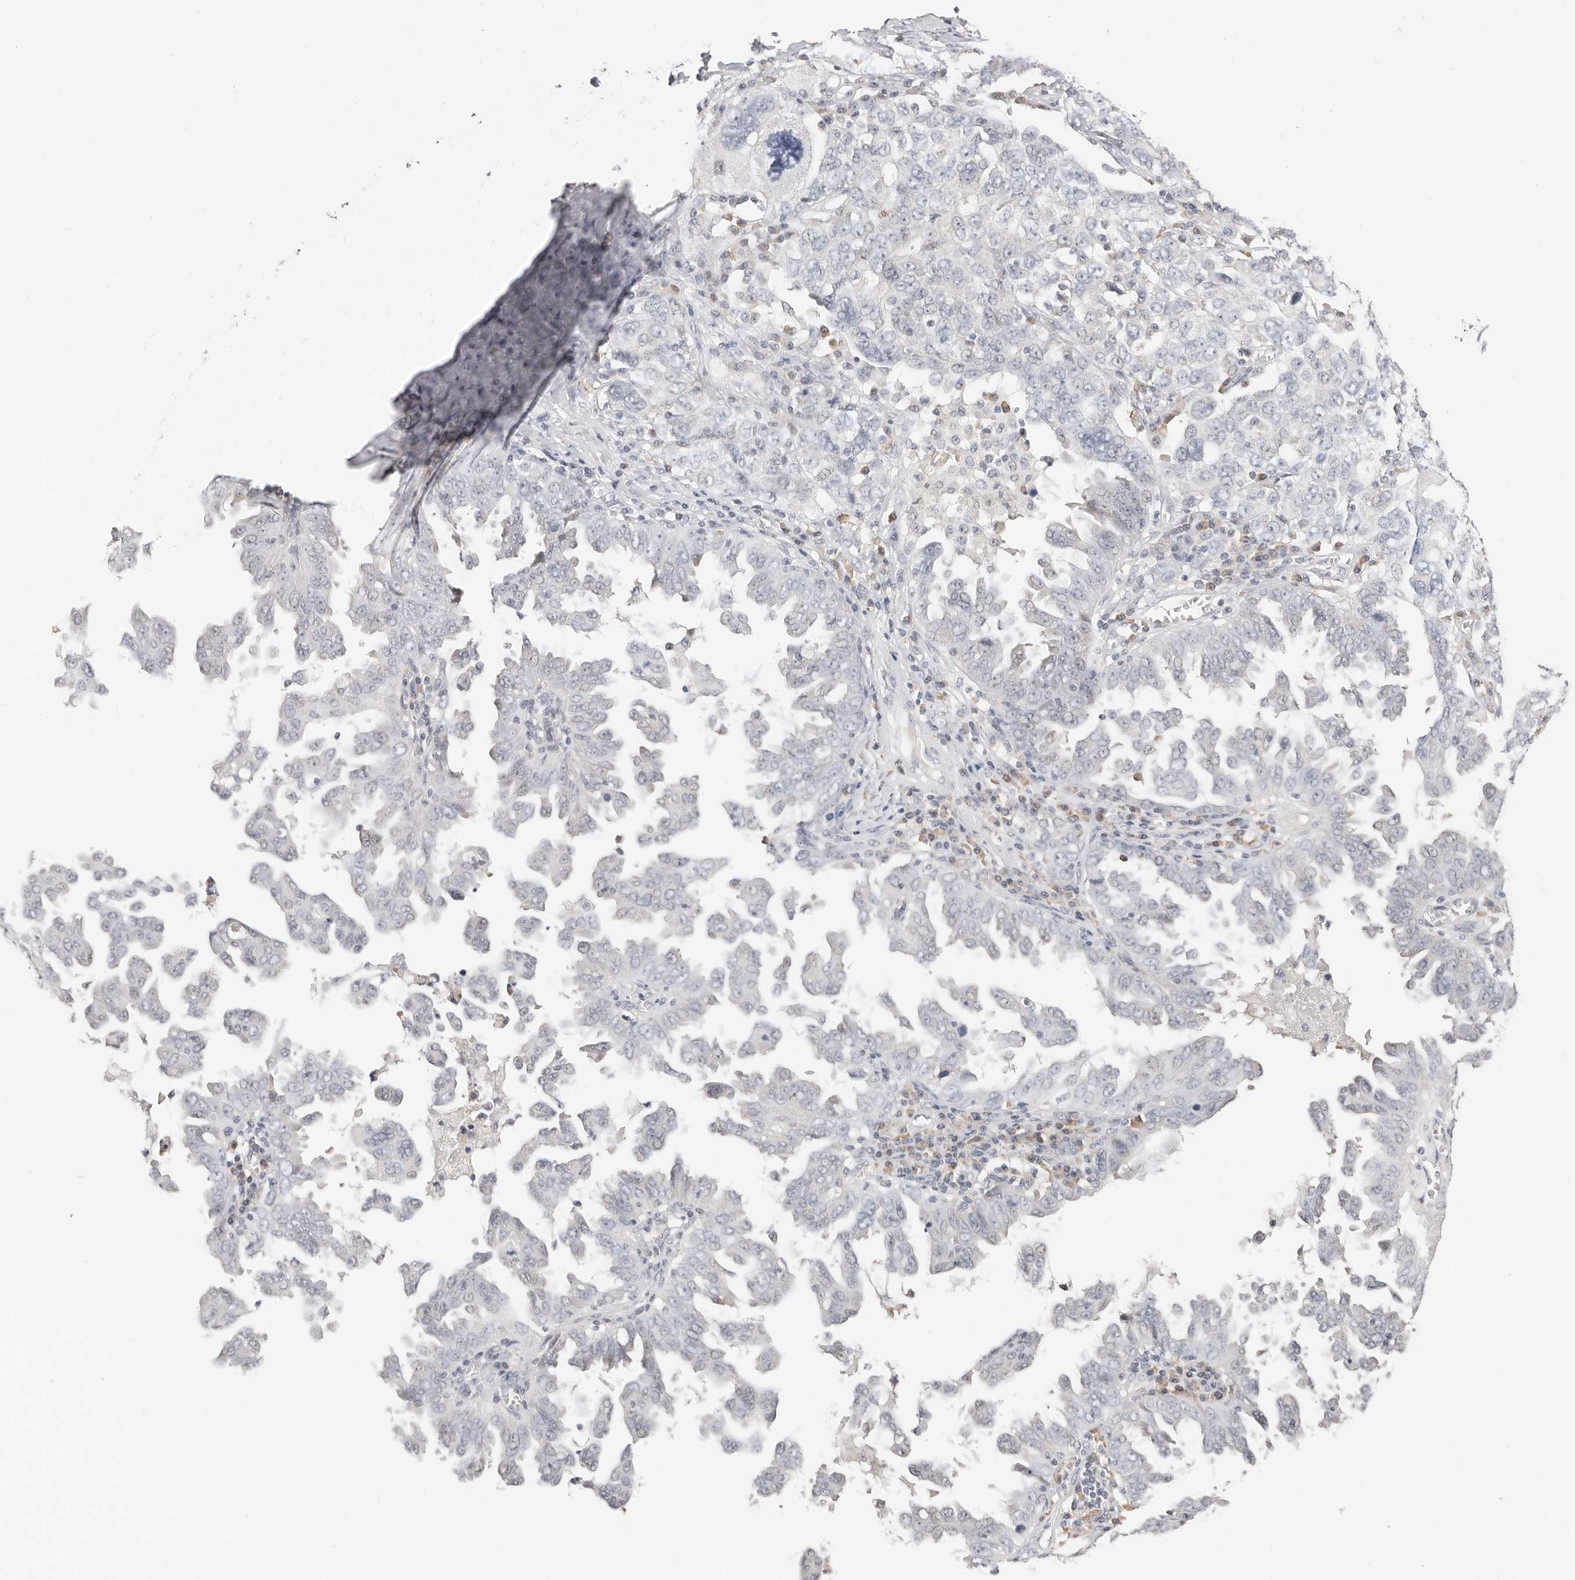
{"staining": {"intensity": "negative", "quantity": "none", "location": "none"}, "tissue": "ovarian cancer", "cell_type": "Tumor cells", "image_type": "cancer", "snomed": [{"axis": "morphology", "description": "Carcinoma, endometroid"}, {"axis": "topography", "description": "Ovary"}], "caption": "This is an immunohistochemistry photomicrograph of ovarian cancer. There is no expression in tumor cells.", "gene": "LARP7", "patient": {"sex": "female", "age": 62}}